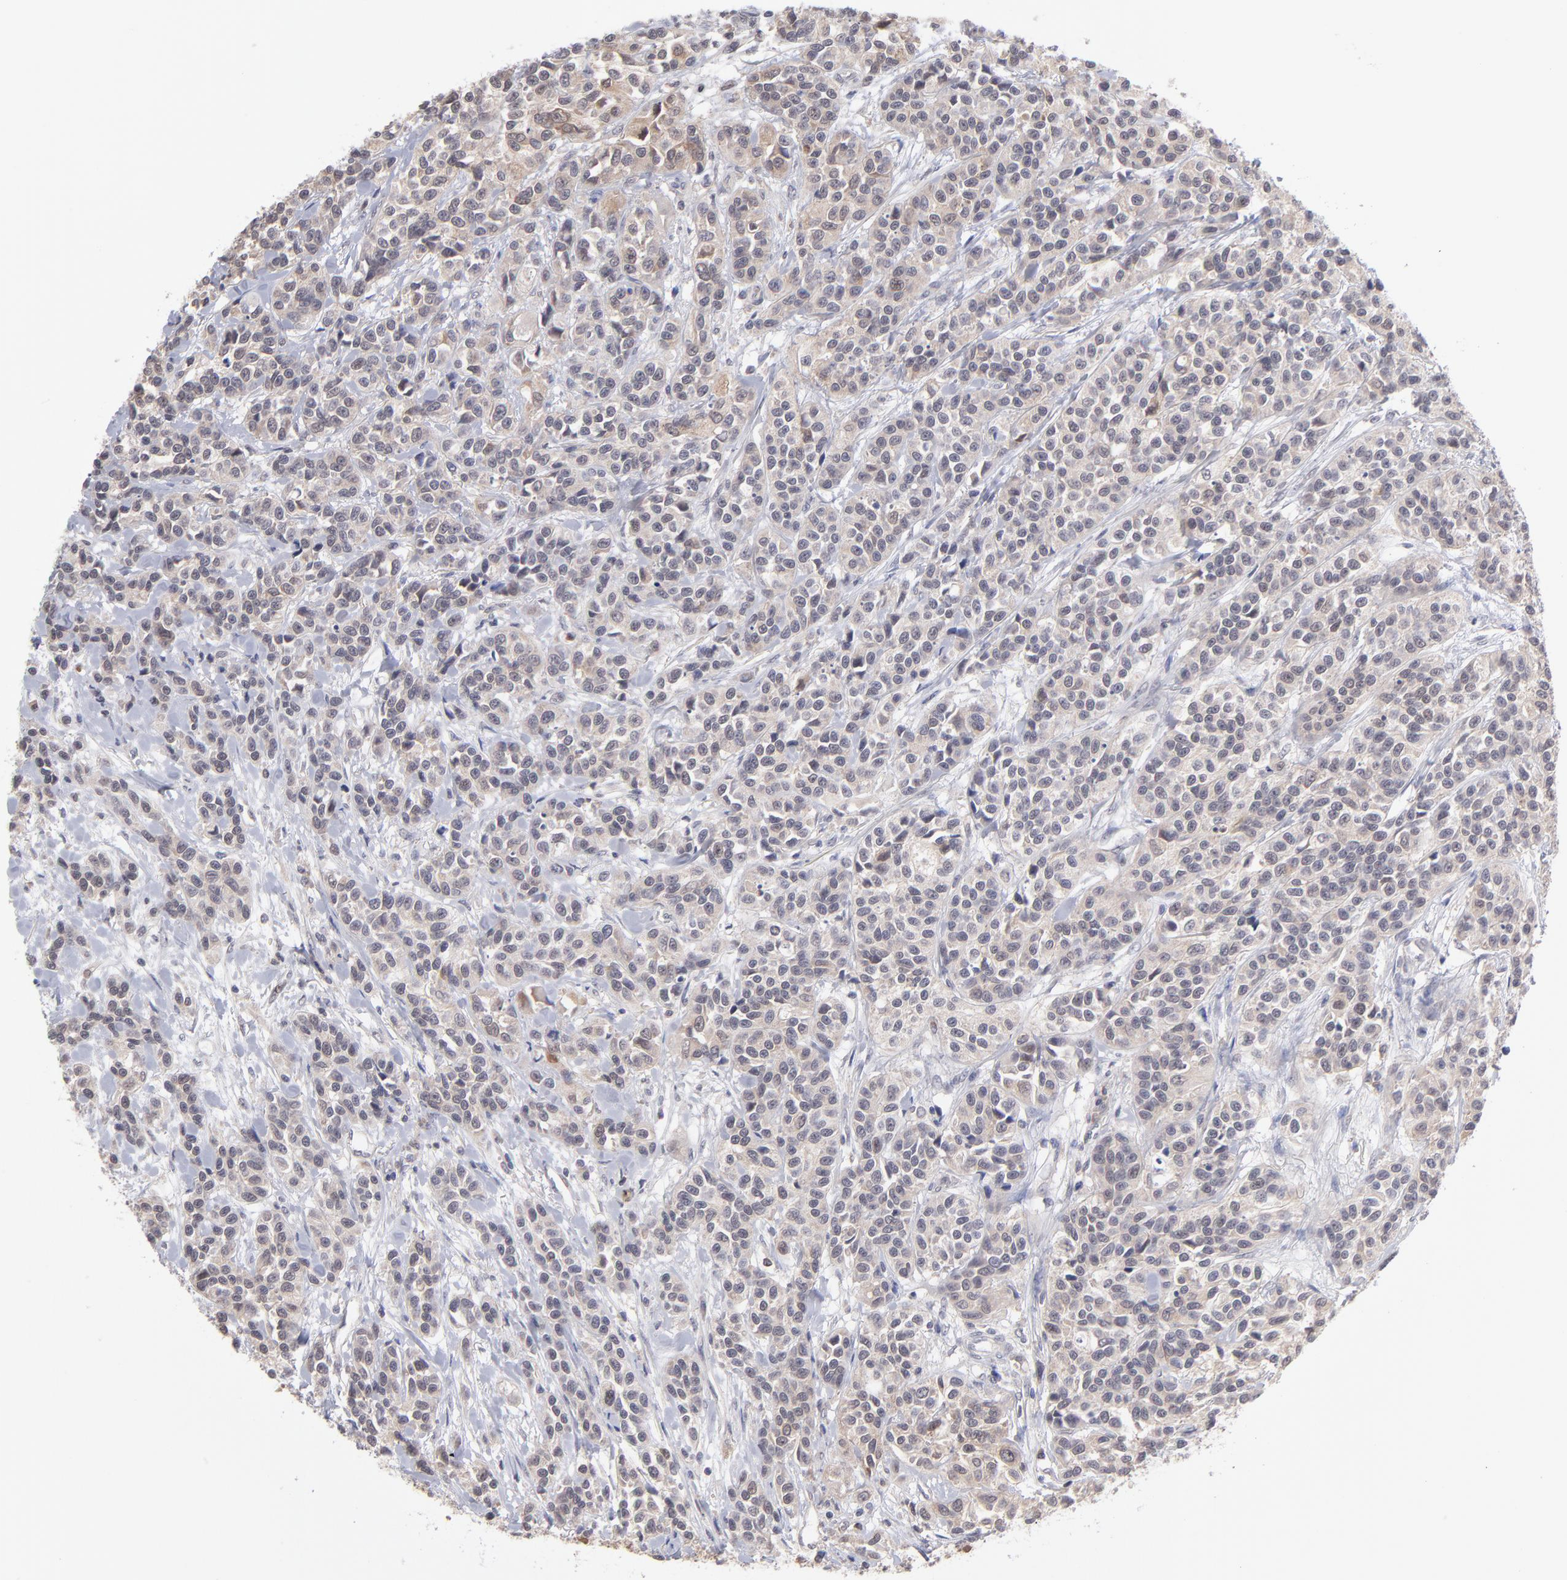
{"staining": {"intensity": "moderate", "quantity": "<25%", "location": "cytoplasmic/membranous"}, "tissue": "urothelial cancer", "cell_type": "Tumor cells", "image_type": "cancer", "snomed": [{"axis": "morphology", "description": "Urothelial carcinoma, High grade"}, {"axis": "topography", "description": "Urinary bladder"}], "caption": "The photomicrograph displays staining of urothelial cancer, revealing moderate cytoplasmic/membranous protein positivity (brown color) within tumor cells.", "gene": "OAS1", "patient": {"sex": "female", "age": 81}}